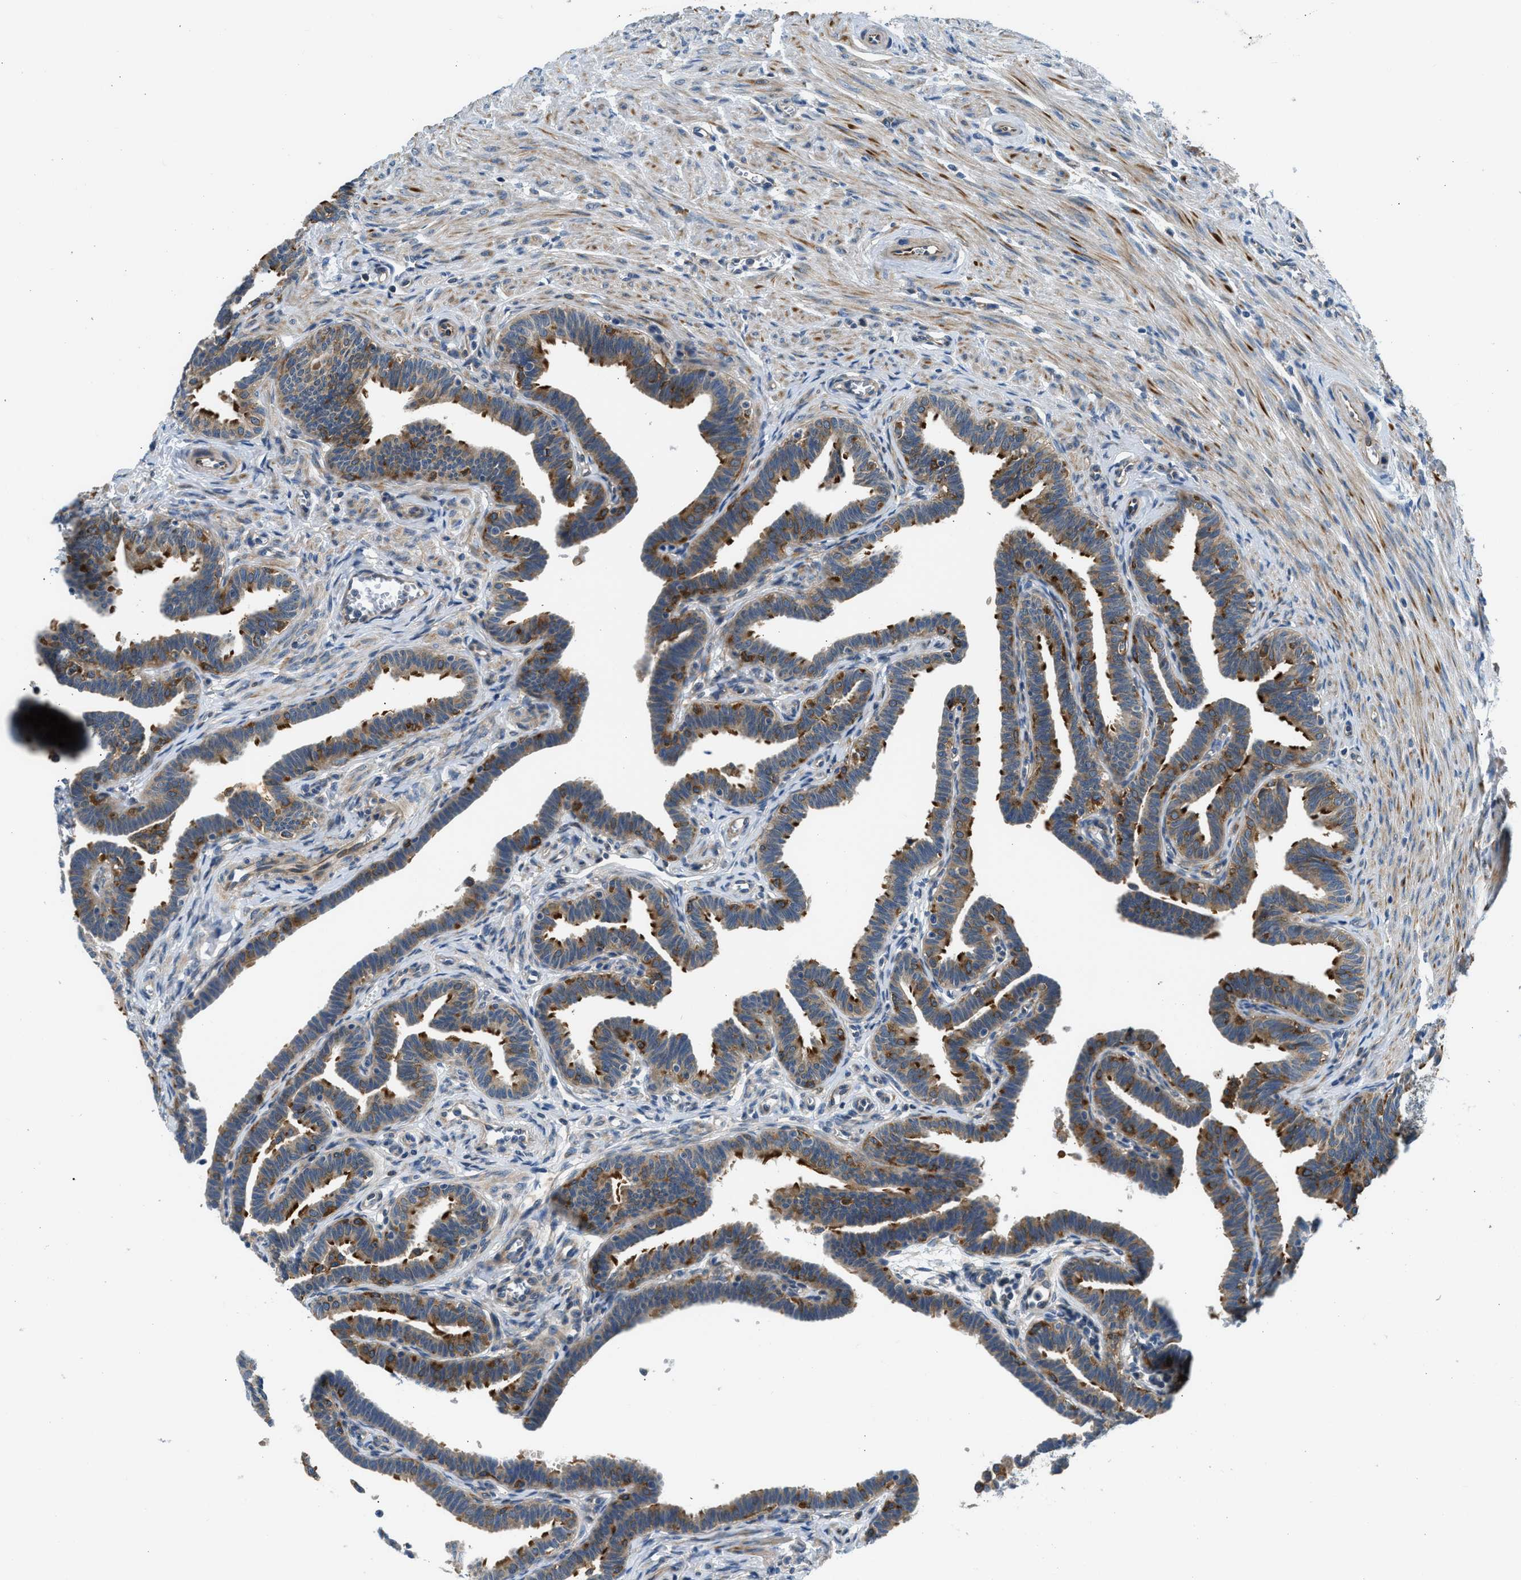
{"staining": {"intensity": "moderate", "quantity": ">75%", "location": "cytoplasmic/membranous"}, "tissue": "fallopian tube", "cell_type": "Glandular cells", "image_type": "normal", "snomed": [{"axis": "morphology", "description": "Normal tissue, NOS"}, {"axis": "topography", "description": "Fallopian tube"}, {"axis": "topography", "description": "Ovary"}], "caption": "Approximately >75% of glandular cells in unremarkable human fallopian tube demonstrate moderate cytoplasmic/membranous protein expression as visualized by brown immunohistochemical staining.", "gene": "LPIN2", "patient": {"sex": "female", "age": 23}}